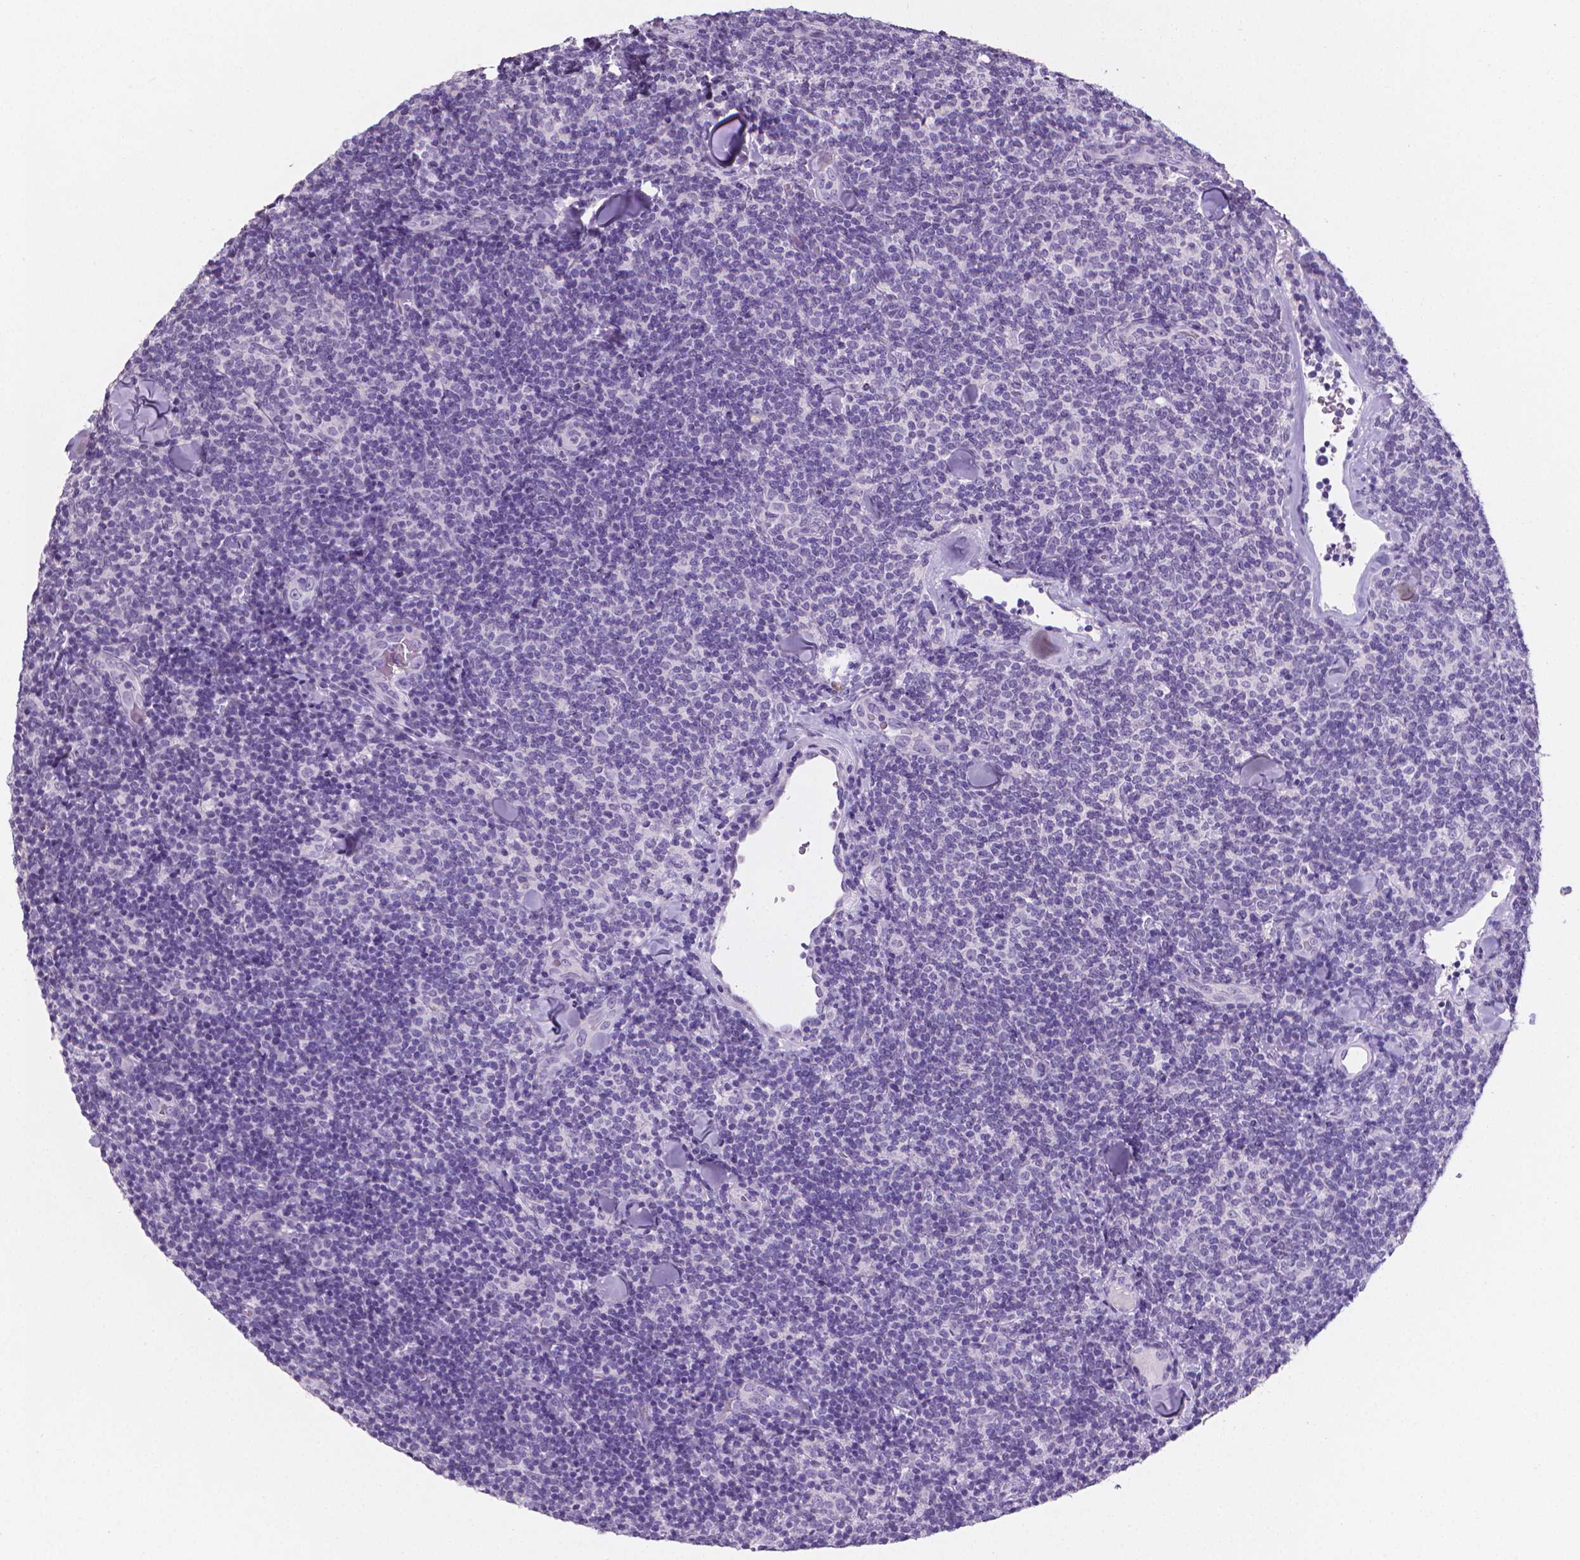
{"staining": {"intensity": "negative", "quantity": "none", "location": "none"}, "tissue": "lymphoma", "cell_type": "Tumor cells", "image_type": "cancer", "snomed": [{"axis": "morphology", "description": "Malignant lymphoma, non-Hodgkin's type, Low grade"}, {"axis": "topography", "description": "Lymph node"}], "caption": "This is an IHC histopathology image of lymphoma. There is no positivity in tumor cells.", "gene": "XPNPEP2", "patient": {"sex": "female", "age": 56}}